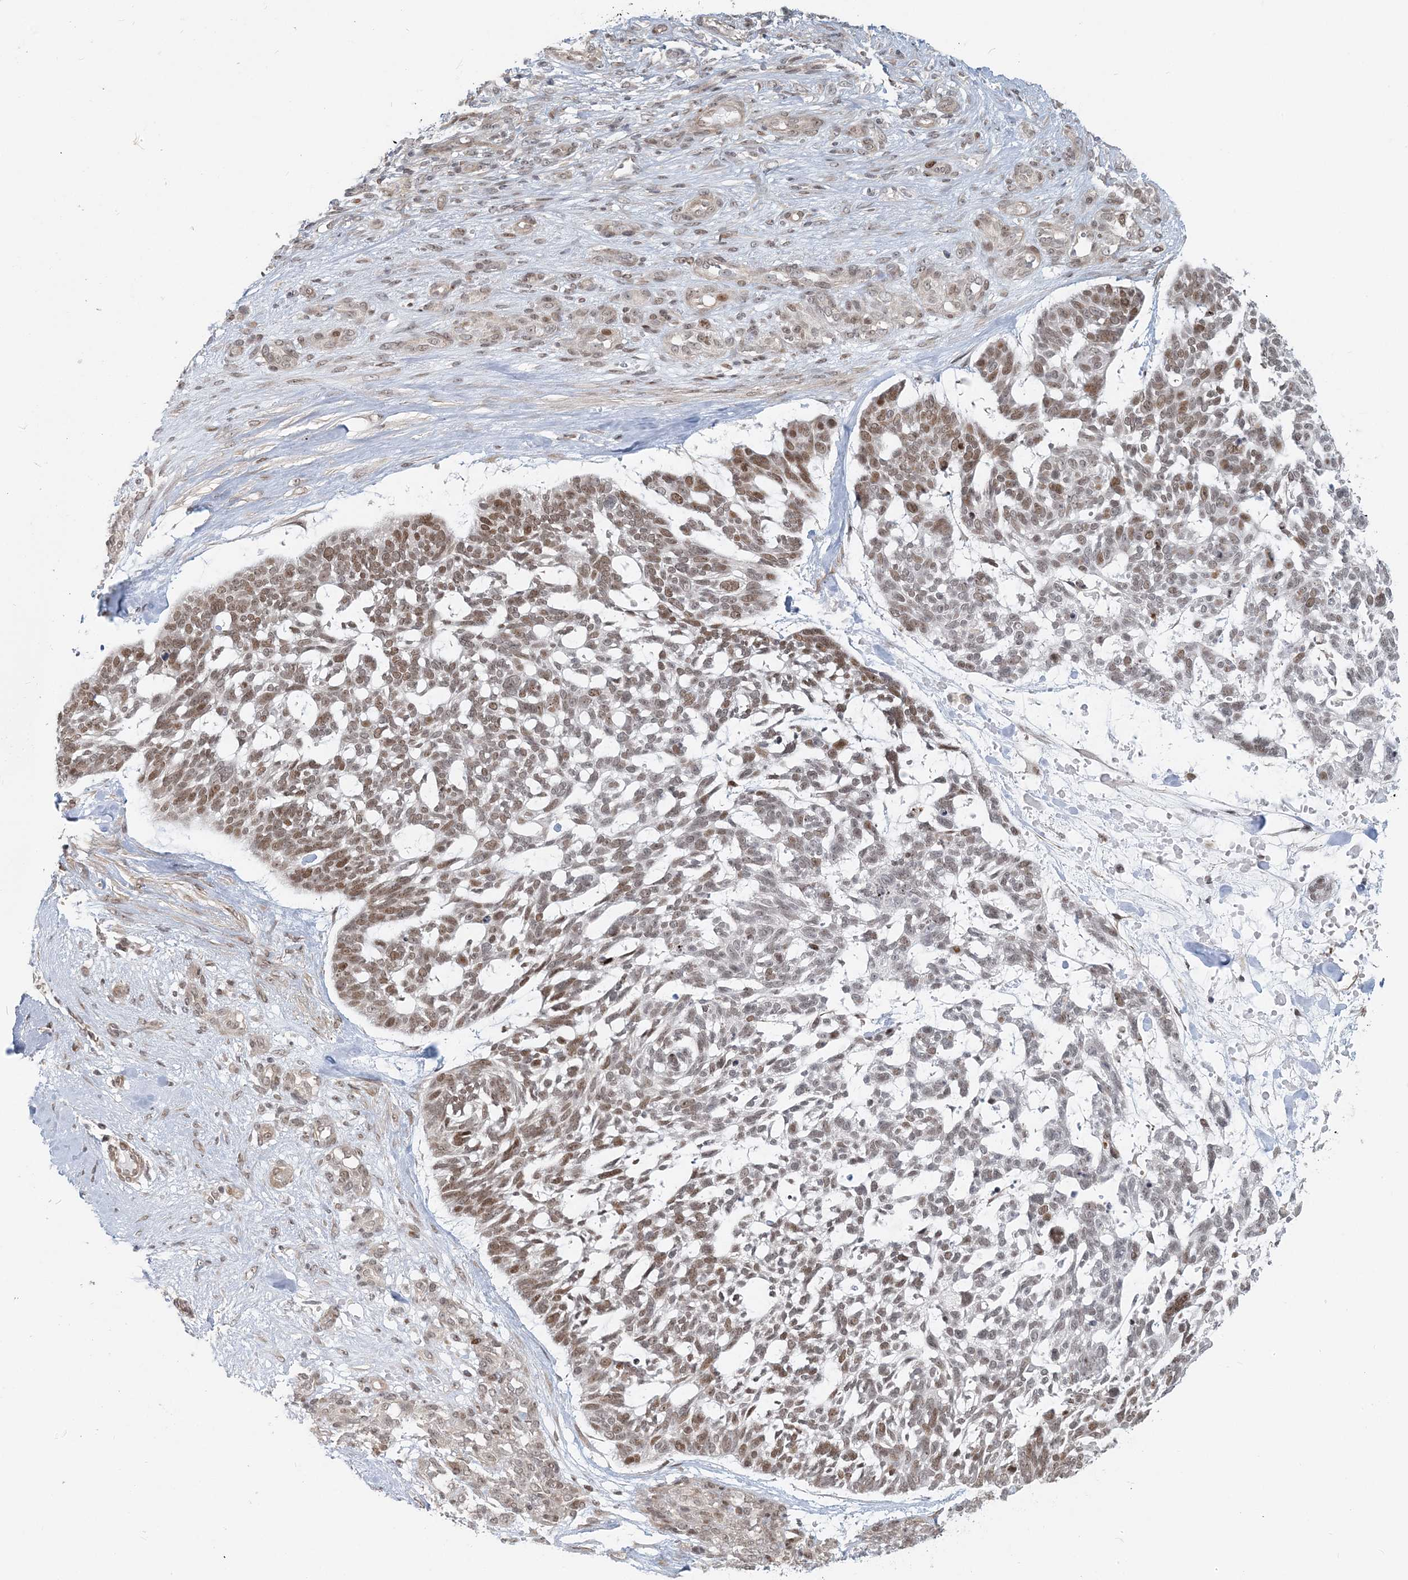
{"staining": {"intensity": "moderate", "quantity": ">75%", "location": "nuclear"}, "tissue": "skin cancer", "cell_type": "Tumor cells", "image_type": "cancer", "snomed": [{"axis": "morphology", "description": "Basal cell carcinoma"}, {"axis": "topography", "description": "Skin"}], "caption": "Immunohistochemical staining of human skin basal cell carcinoma shows moderate nuclear protein staining in approximately >75% of tumor cells. The staining is performed using DAB brown chromogen to label protein expression. The nuclei are counter-stained blue using hematoxylin.", "gene": "BAZ1B", "patient": {"sex": "male", "age": 88}}